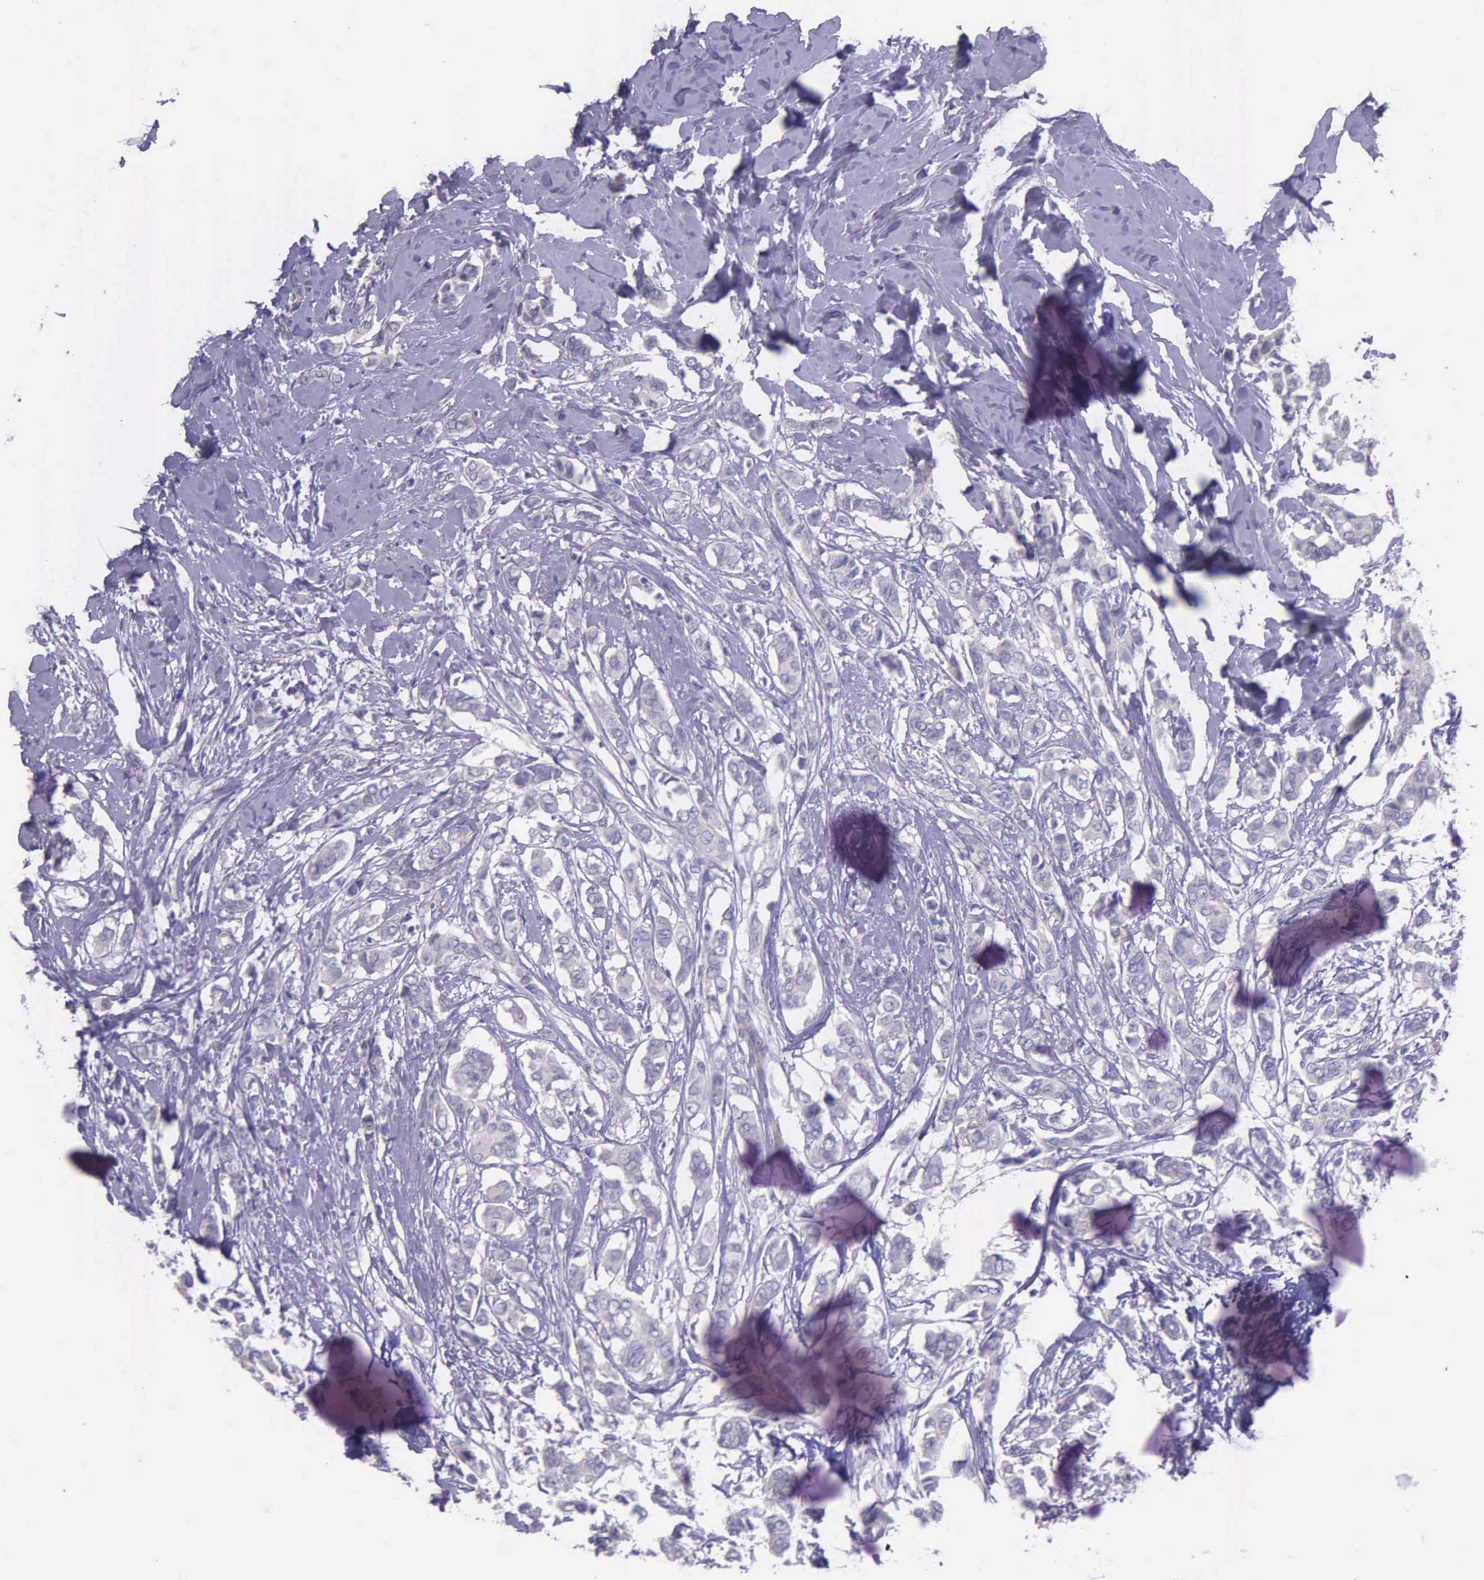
{"staining": {"intensity": "negative", "quantity": "none", "location": "none"}, "tissue": "breast cancer", "cell_type": "Tumor cells", "image_type": "cancer", "snomed": [{"axis": "morphology", "description": "Duct carcinoma"}, {"axis": "topography", "description": "Breast"}], "caption": "High power microscopy image of an immunohistochemistry (IHC) histopathology image of breast cancer, revealing no significant staining in tumor cells. (Stains: DAB (3,3'-diaminobenzidine) immunohistochemistry with hematoxylin counter stain, Microscopy: brightfield microscopy at high magnification).", "gene": "THSD7A", "patient": {"sex": "female", "age": 84}}